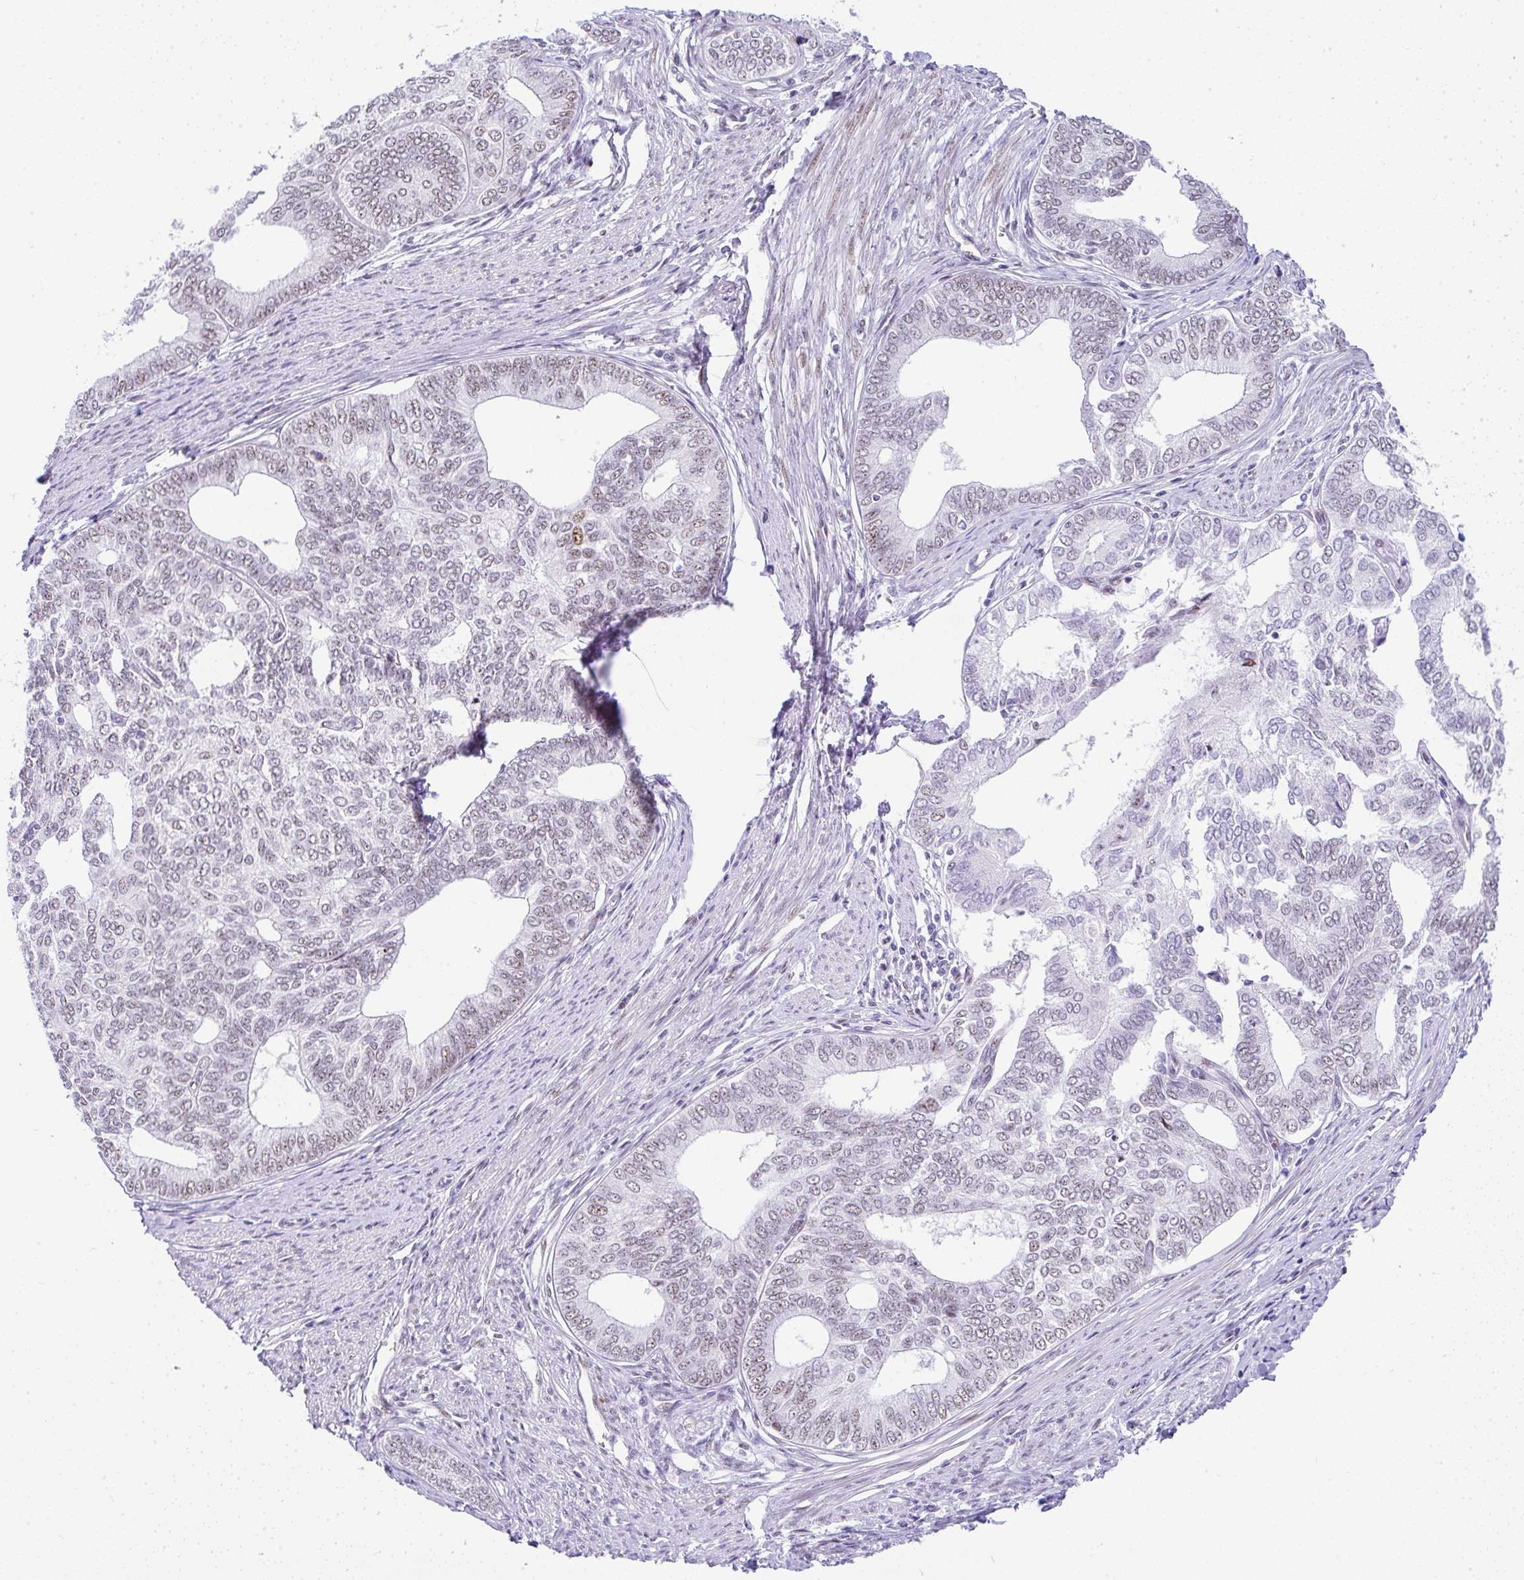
{"staining": {"intensity": "moderate", "quantity": "<25%", "location": "nuclear"}, "tissue": "endometrial cancer", "cell_type": "Tumor cells", "image_type": "cancer", "snomed": [{"axis": "morphology", "description": "Adenocarcinoma, NOS"}, {"axis": "topography", "description": "Endometrium"}], "caption": "Brown immunohistochemical staining in endometrial cancer (adenocarcinoma) exhibits moderate nuclear positivity in approximately <25% of tumor cells.", "gene": "NR1D2", "patient": {"sex": "female", "age": 75}}